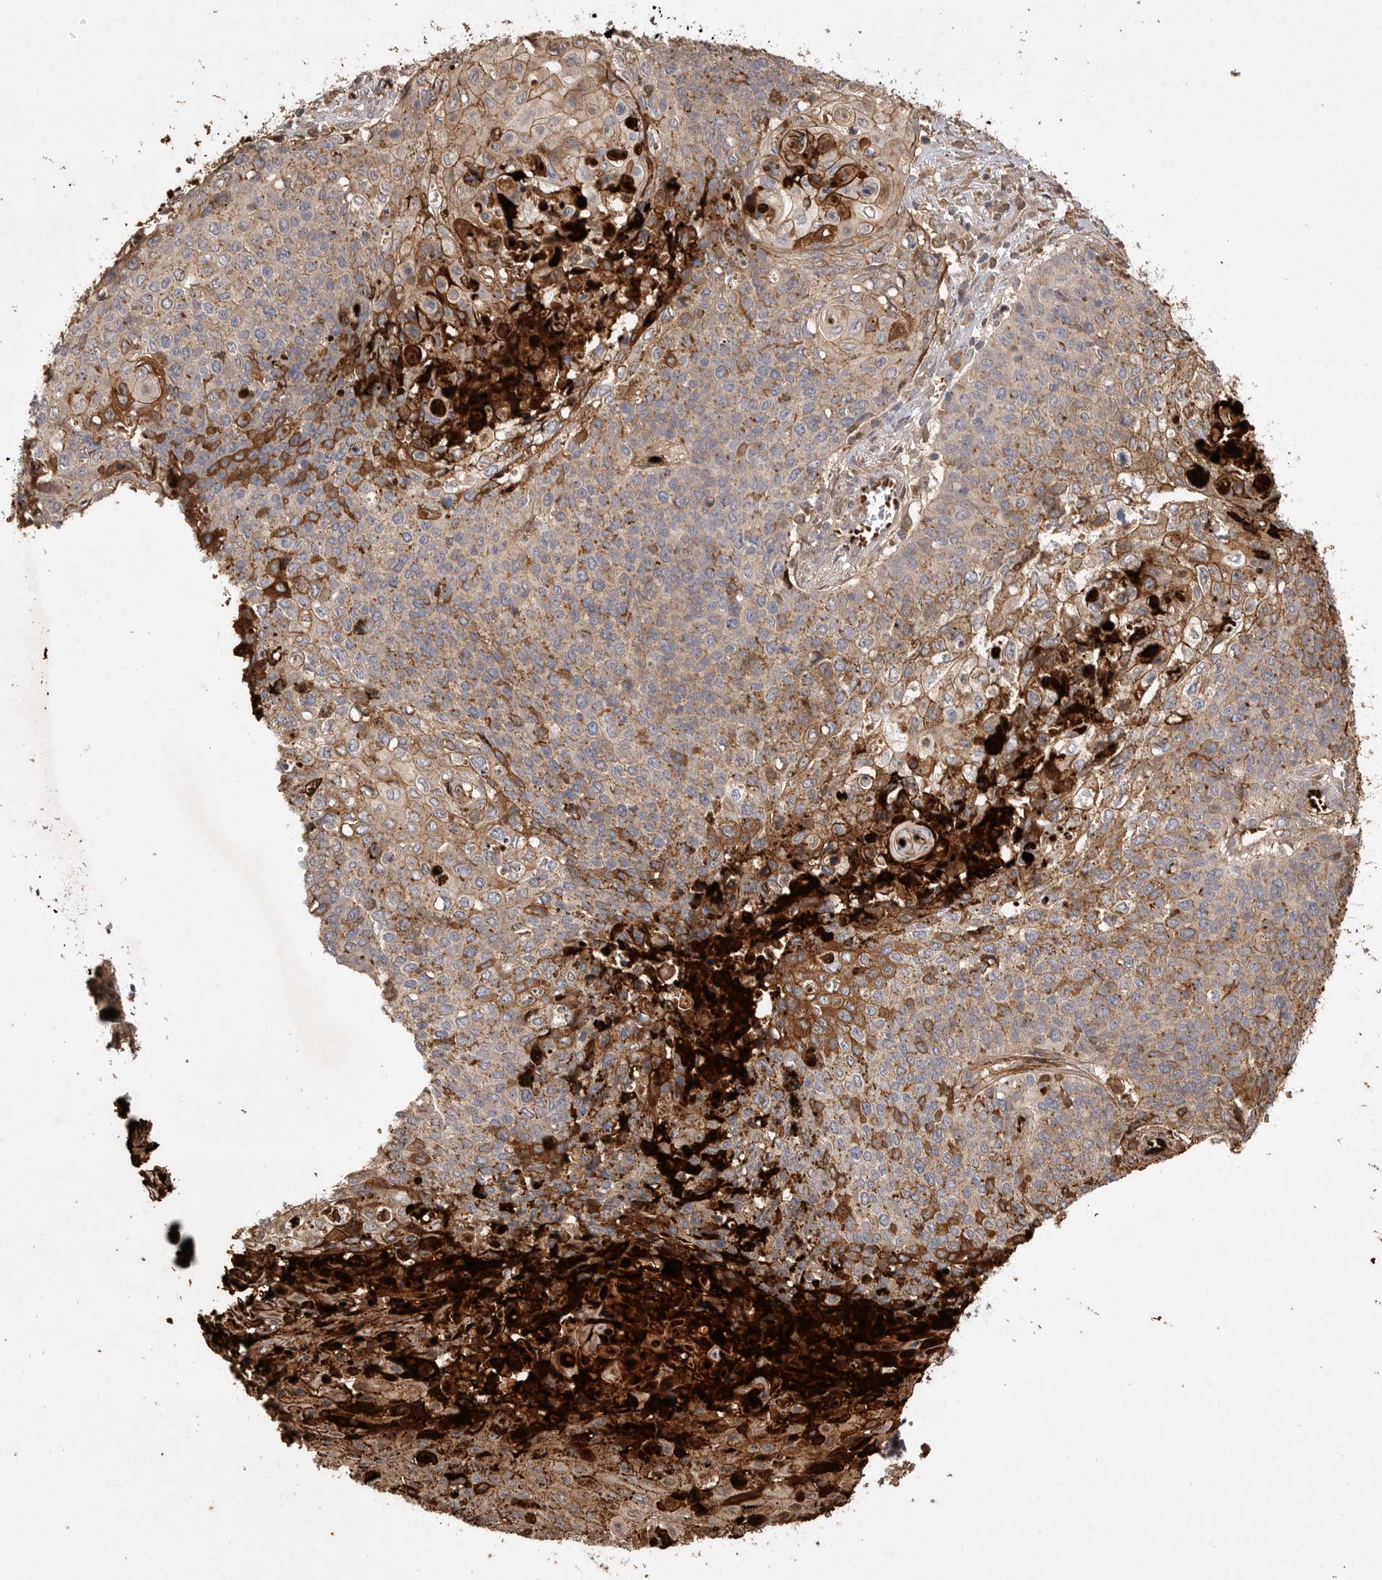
{"staining": {"intensity": "moderate", "quantity": "<25%", "location": "cytoplasmic/membranous"}, "tissue": "cervical cancer", "cell_type": "Tumor cells", "image_type": "cancer", "snomed": [{"axis": "morphology", "description": "Squamous cell carcinoma, NOS"}, {"axis": "topography", "description": "Cervix"}], "caption": "Immunohistochemistry (IHC) of cervical squamous cell carcinoma shows low levels of moderate cytoplasmic/membranous staining in about <25% of tumor cells. The protein of interest is shown in brown color, while the nuclei are stained blue.", "gene": "VN1R4", "patient": {"sex": "female", "age": 39}}